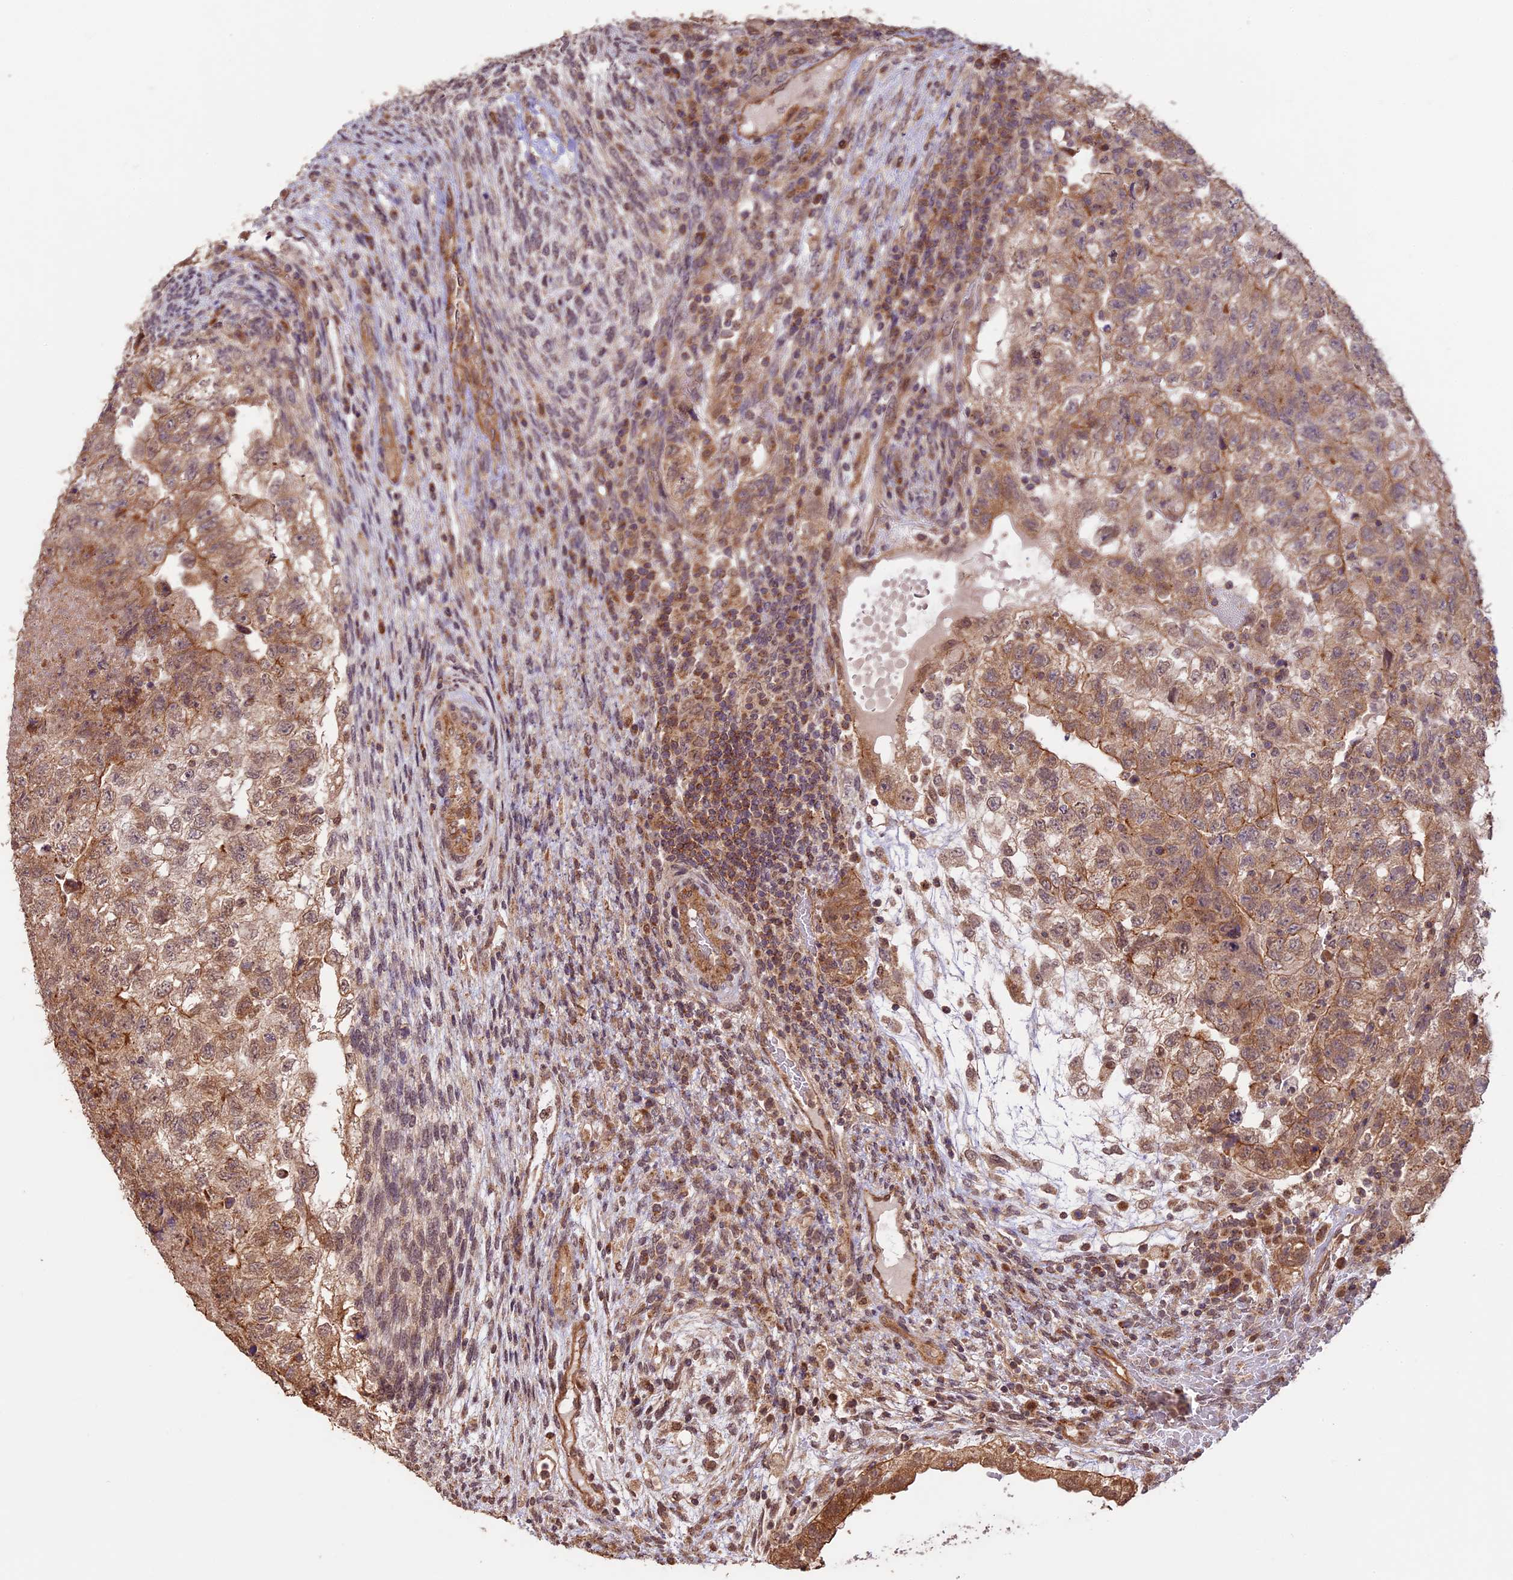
{"staining": {"intensity": "moderate", "quantity": ">75%", "location": "cytoplasmic/membranous"}, "tissue": "testis cancer", "cell_type": "Tumor cells", "image_type": "cancer", "snomed": [{"axis": "morphology", "description": "Carcinoma, Embryonal, NOS"}, {"axis": "topography", "description": "Testis"}], "caption": "A high-resolution photomicrograph shows immunohistochemistry (IHC) staining of embryonal carcinoma (testis), which displays moderate cytoplasmic/membranous expression in approximately >75% of tumor cells. (DAB (3,3'-diaminobenzidine) = brown stain, brightfield microscopy at high magnification).", "gene": "BCAS4", "patient": {"sex": "male", "age": 36}}